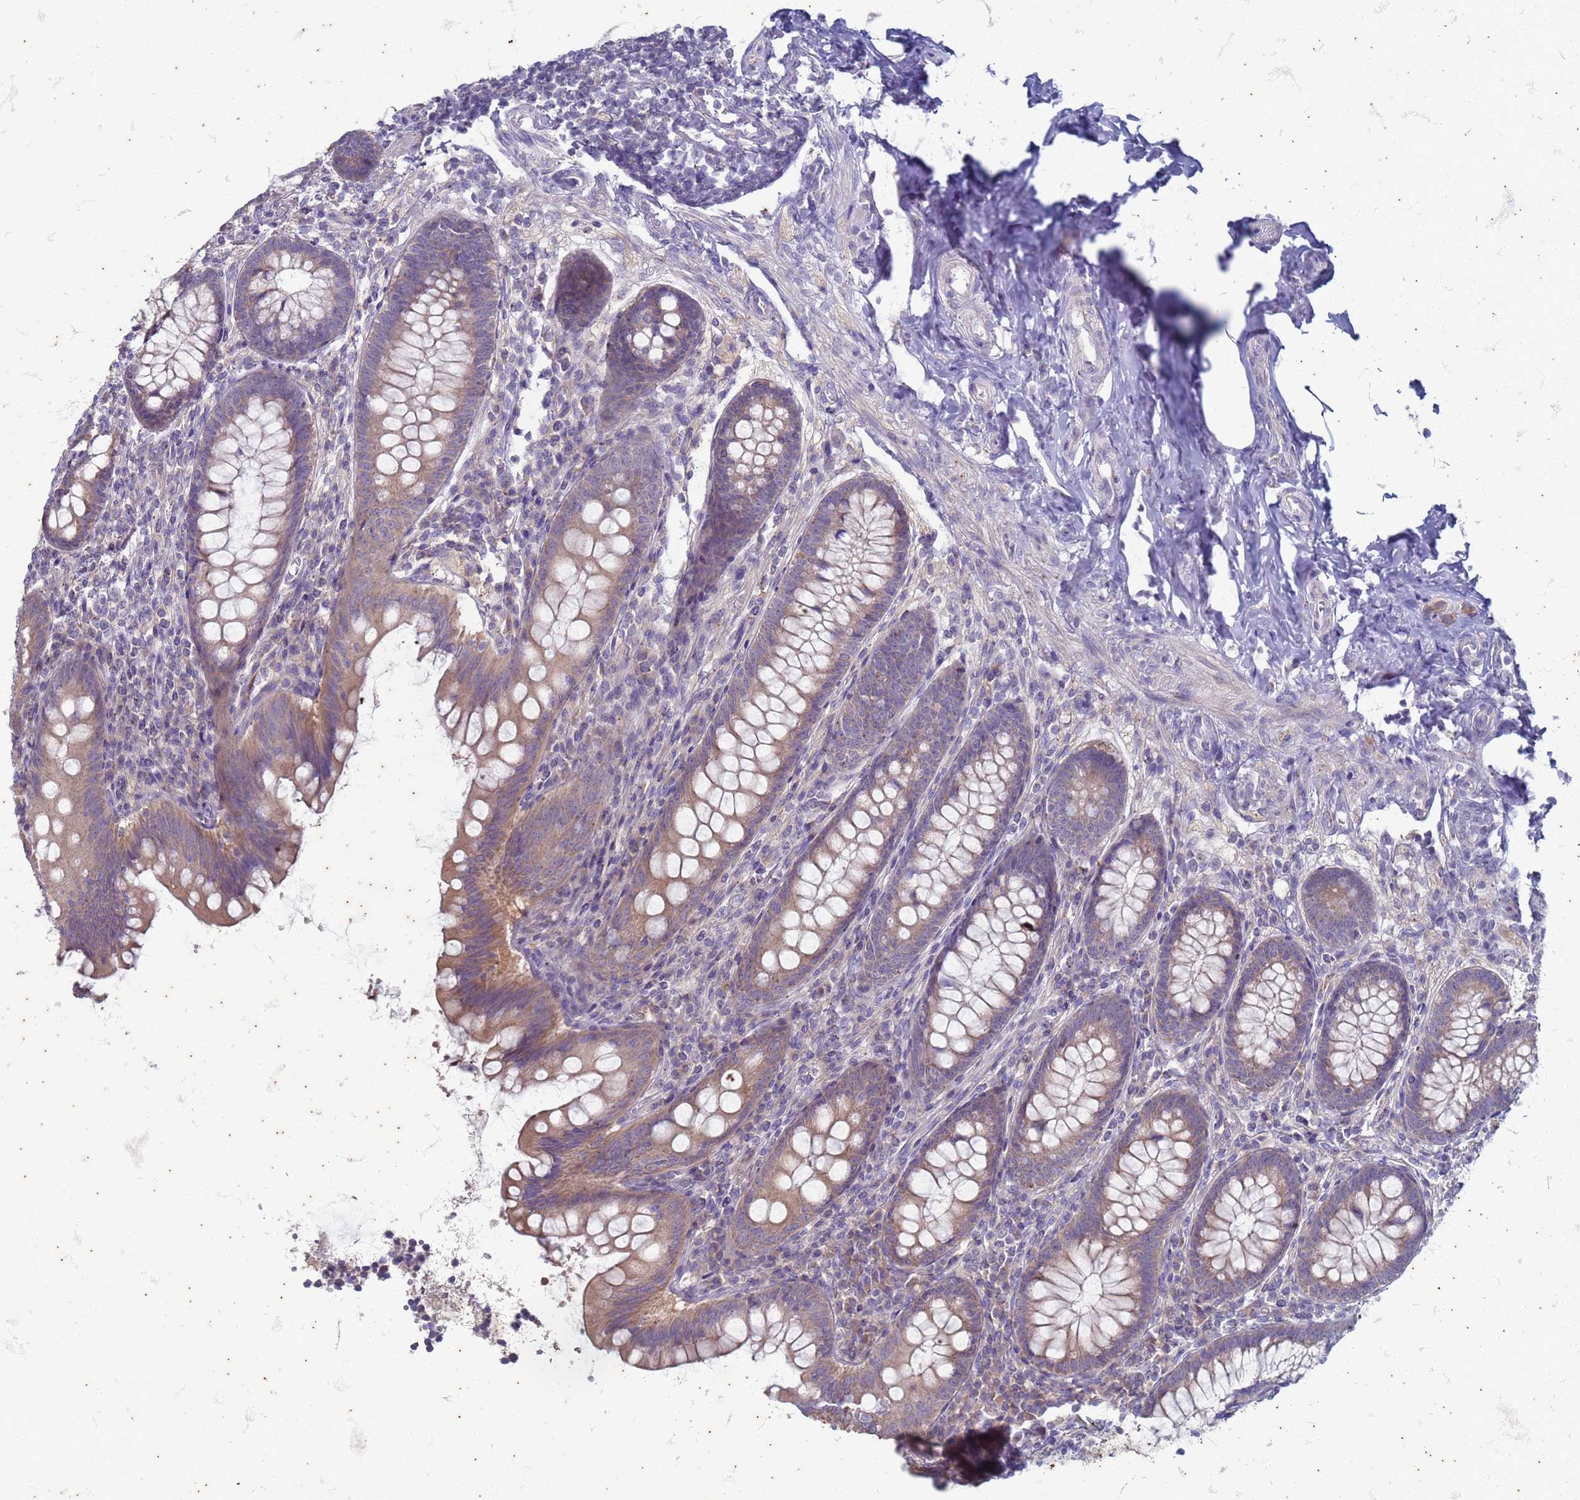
{"staining": {"intensity": "moderate", "quantity": "25%-75%", "location": "cytoplasmic/membranous"}, "tissue": "appendix", "cell_type": "Glandular cells", "image_type": "normal", "snomed": [{"axis": "morphology", "description": "Normal tissue, NOS"}, {"axis": "topography", "description": "Appendix"}], "caption": "Protein expression analysis of unremarkable appendix displays moderate cytoplasmic/membranous positivity in approximately 25%-75% of glandular cells. The staining is performed using DAB (3,3'-diaminobenzidine) brown chromogen to label protein expression. The nuclei are counter-stained blue using hematoxylin.", "gene": "SUCO", "patient": {"sex": "female", "age": 33}}